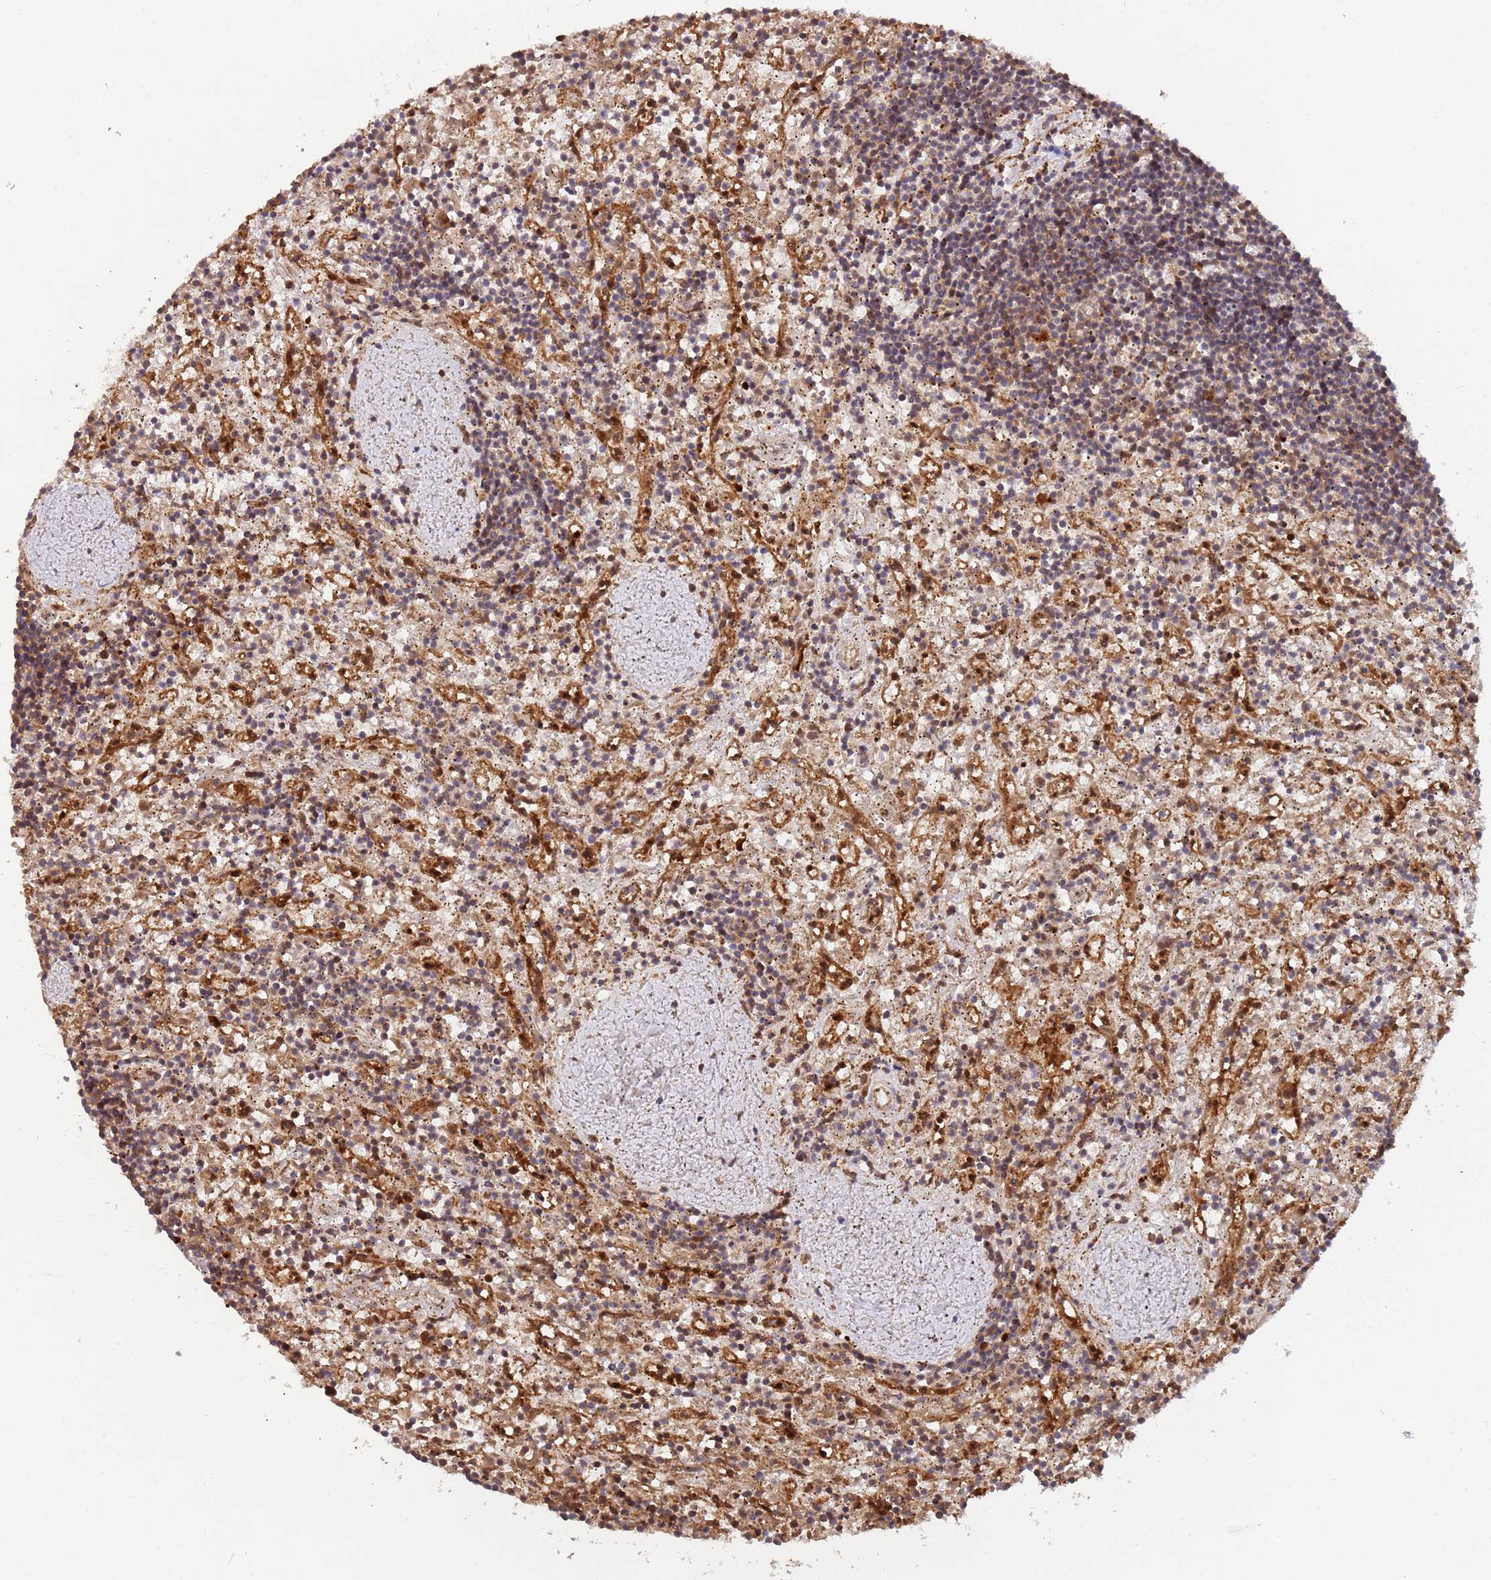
{"staining": {"intensity": "weak", "quantity": "<25%", "location": "cytoplasmic/membranous"}, "tissue": "lymphoma", "cell_type": "Tumor cells", "image_type": "cancer", "snomed": [{"axis": "morphology", "description": "Malignant lymphoma, non-Hodgkin's type, Low grade"}, {"axis": "topography", "description": "Spleen"}], "caption": "Tumor cells show no significant protein expression in low-grade malignant lymphoma, non-Hodgkin's type.", "gene": "GSDMD", "patient": {"sex": "male", "age": 76}}